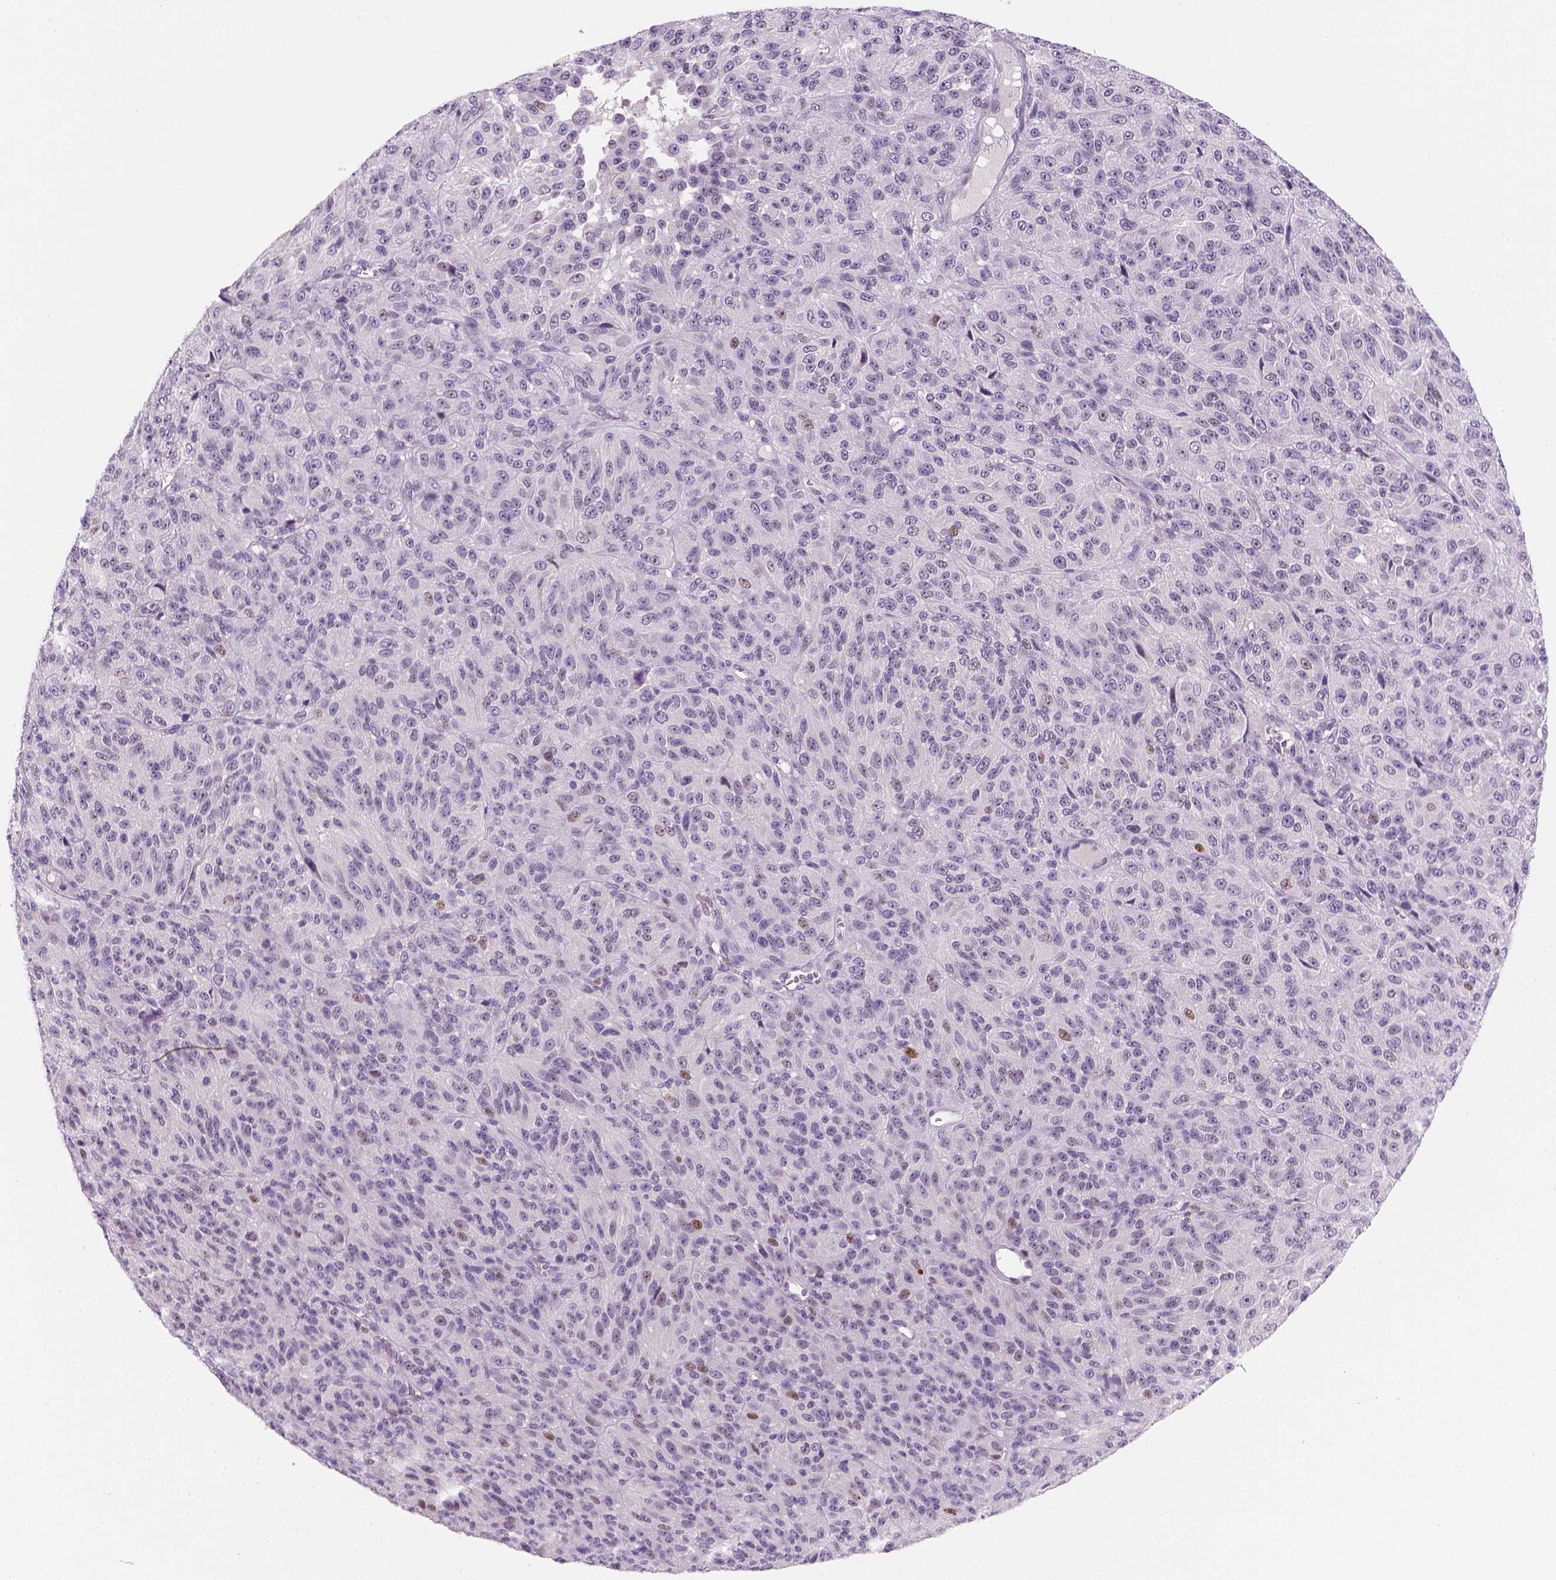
{"staining": {"intensity": "negative", "quantity": "none", "location": "none"}, "tissue": "melanoma", "cell_type": "Tumor cells", "image_type": "cancer", "snomed": [{"axis": "morphology", "description": "Malignant melanoma, Metastatic site"}, {"axis": "topography", "description": "Brain"}], "caption": "Immunohistochemical staining of human malignant melanoma (metastatic site) demonstrates no significant staining in tumor cells.", "gene": "TP53", "patient": {"sex": "female", "age": 56}}